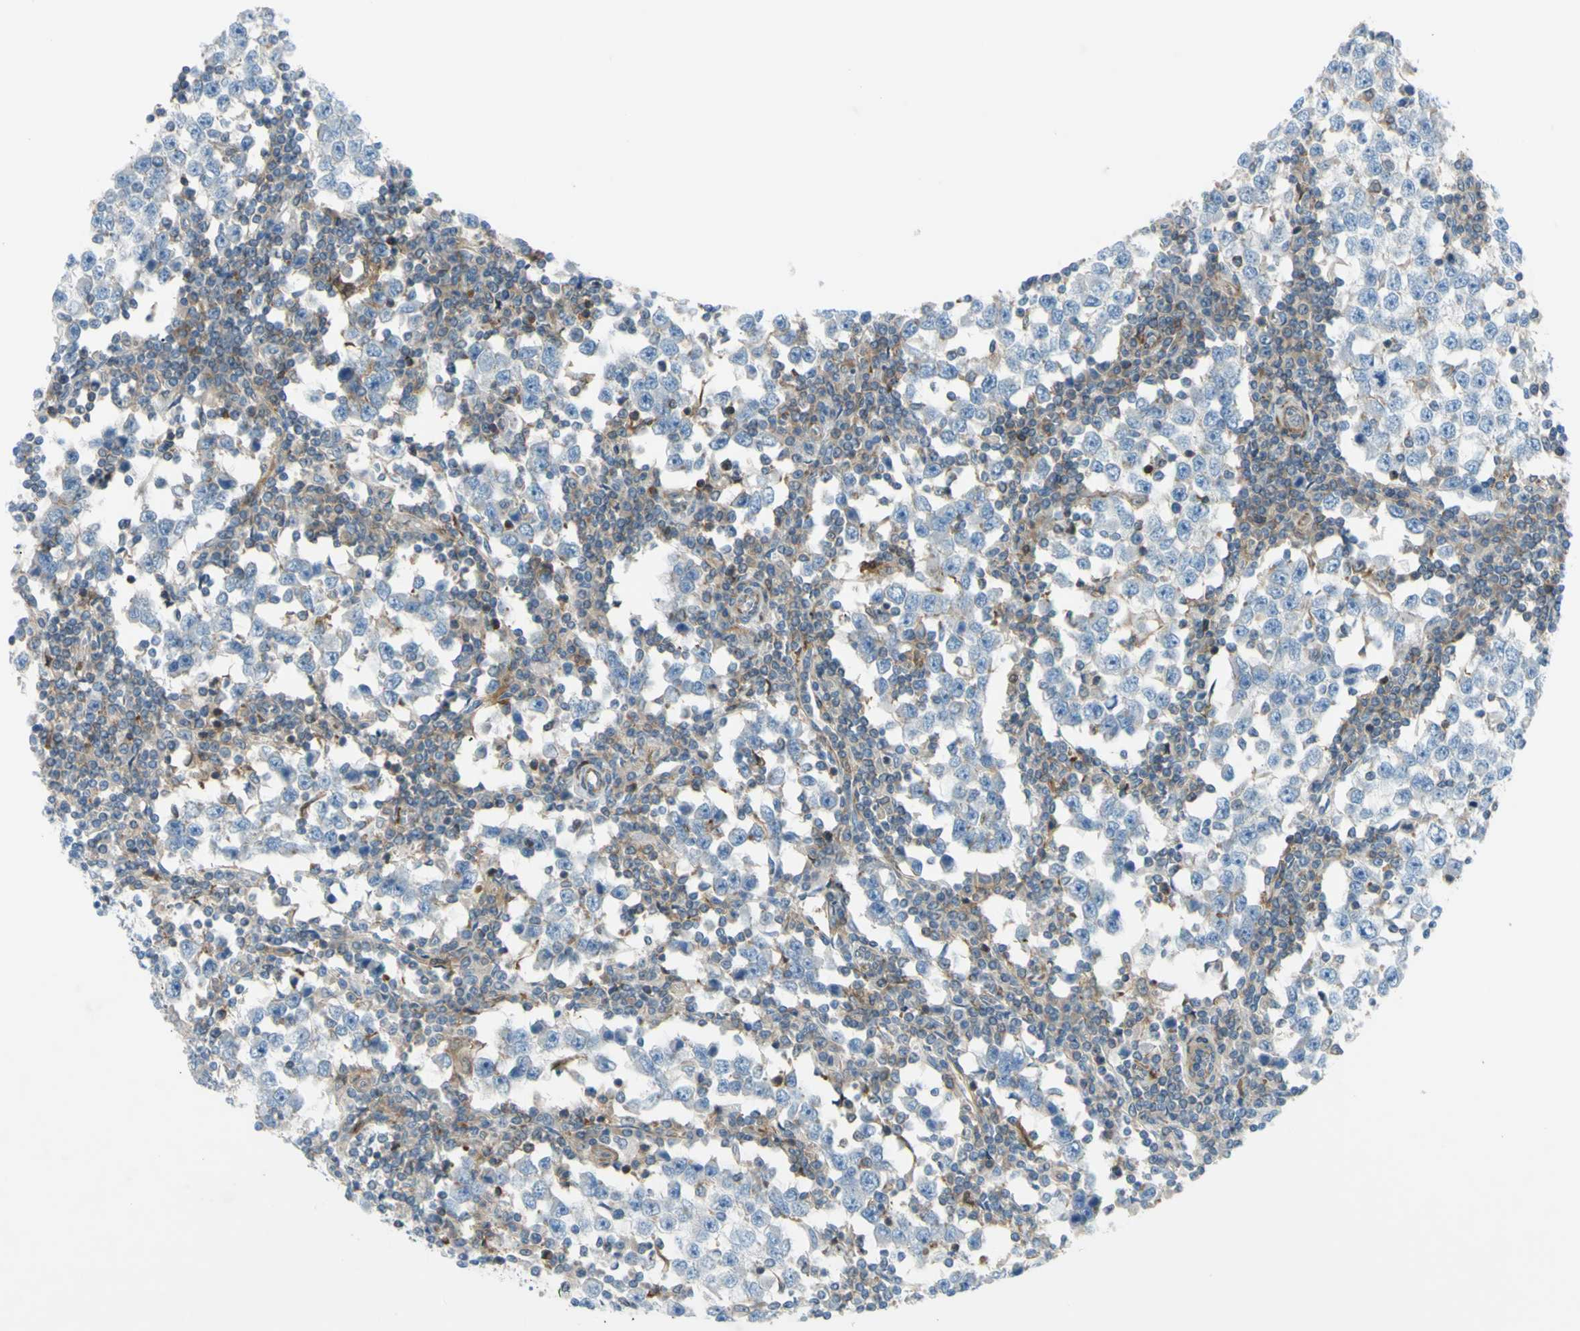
{"staining": {"intensity": "negative", "quantity": "none", "location": "none"}, "tissue": "testis cancer", "cell_type": "Tumor cells", "image_type": "cancer", "snomed": [{"axis": "morphology", "description": "Seminoma, NOS"}, {"axis": "topography", "description": "Testis"}], "caption": "The immunohistochemistry (IHC) photomicrograph has no significant staining in tumor cells of testis cancer tissue.", "gene": "PAK2", "patient": {"sex": "male", "age": 65}}